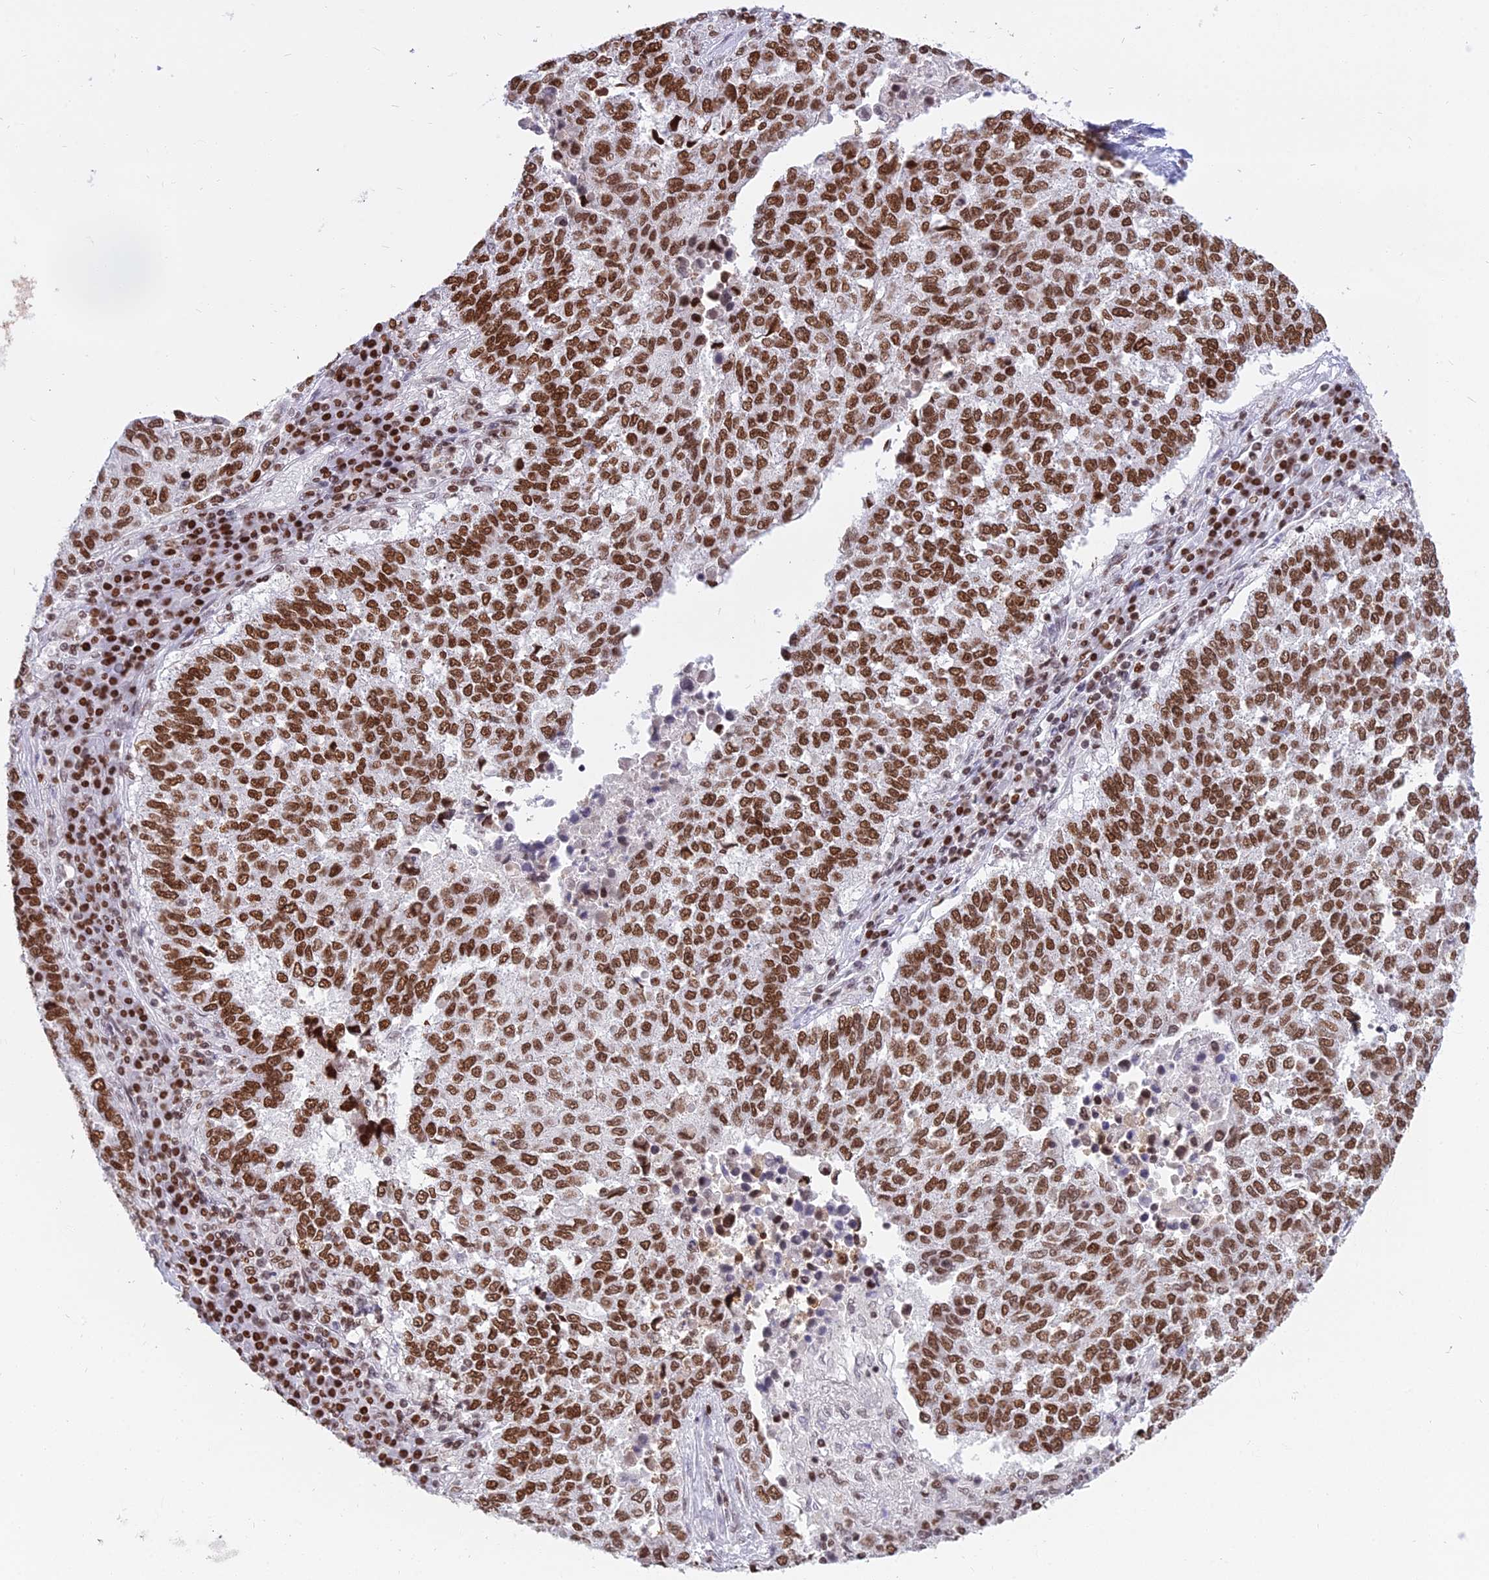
{"staining": {"intensity": "moderate", "quantity": ">75%", "location": "nuclear"}, "tissue": "lung cancer", "cell_type": "Tumor cells", "image_type": "cancer", "snomed": [{"axis": "morphology", "description": "Squamous cell carcinoma, NOS"}, {"axis": "topography", "description": "Lung"}], "caption": "Lung cancer (squamous cell carcinoma) tissue reveals moderate nuclear expression in about >75% of tumor cells, visualized by immunohistochemistry.", "gene": "PARP1", "patient": {"sex": "male", "age": 73}}